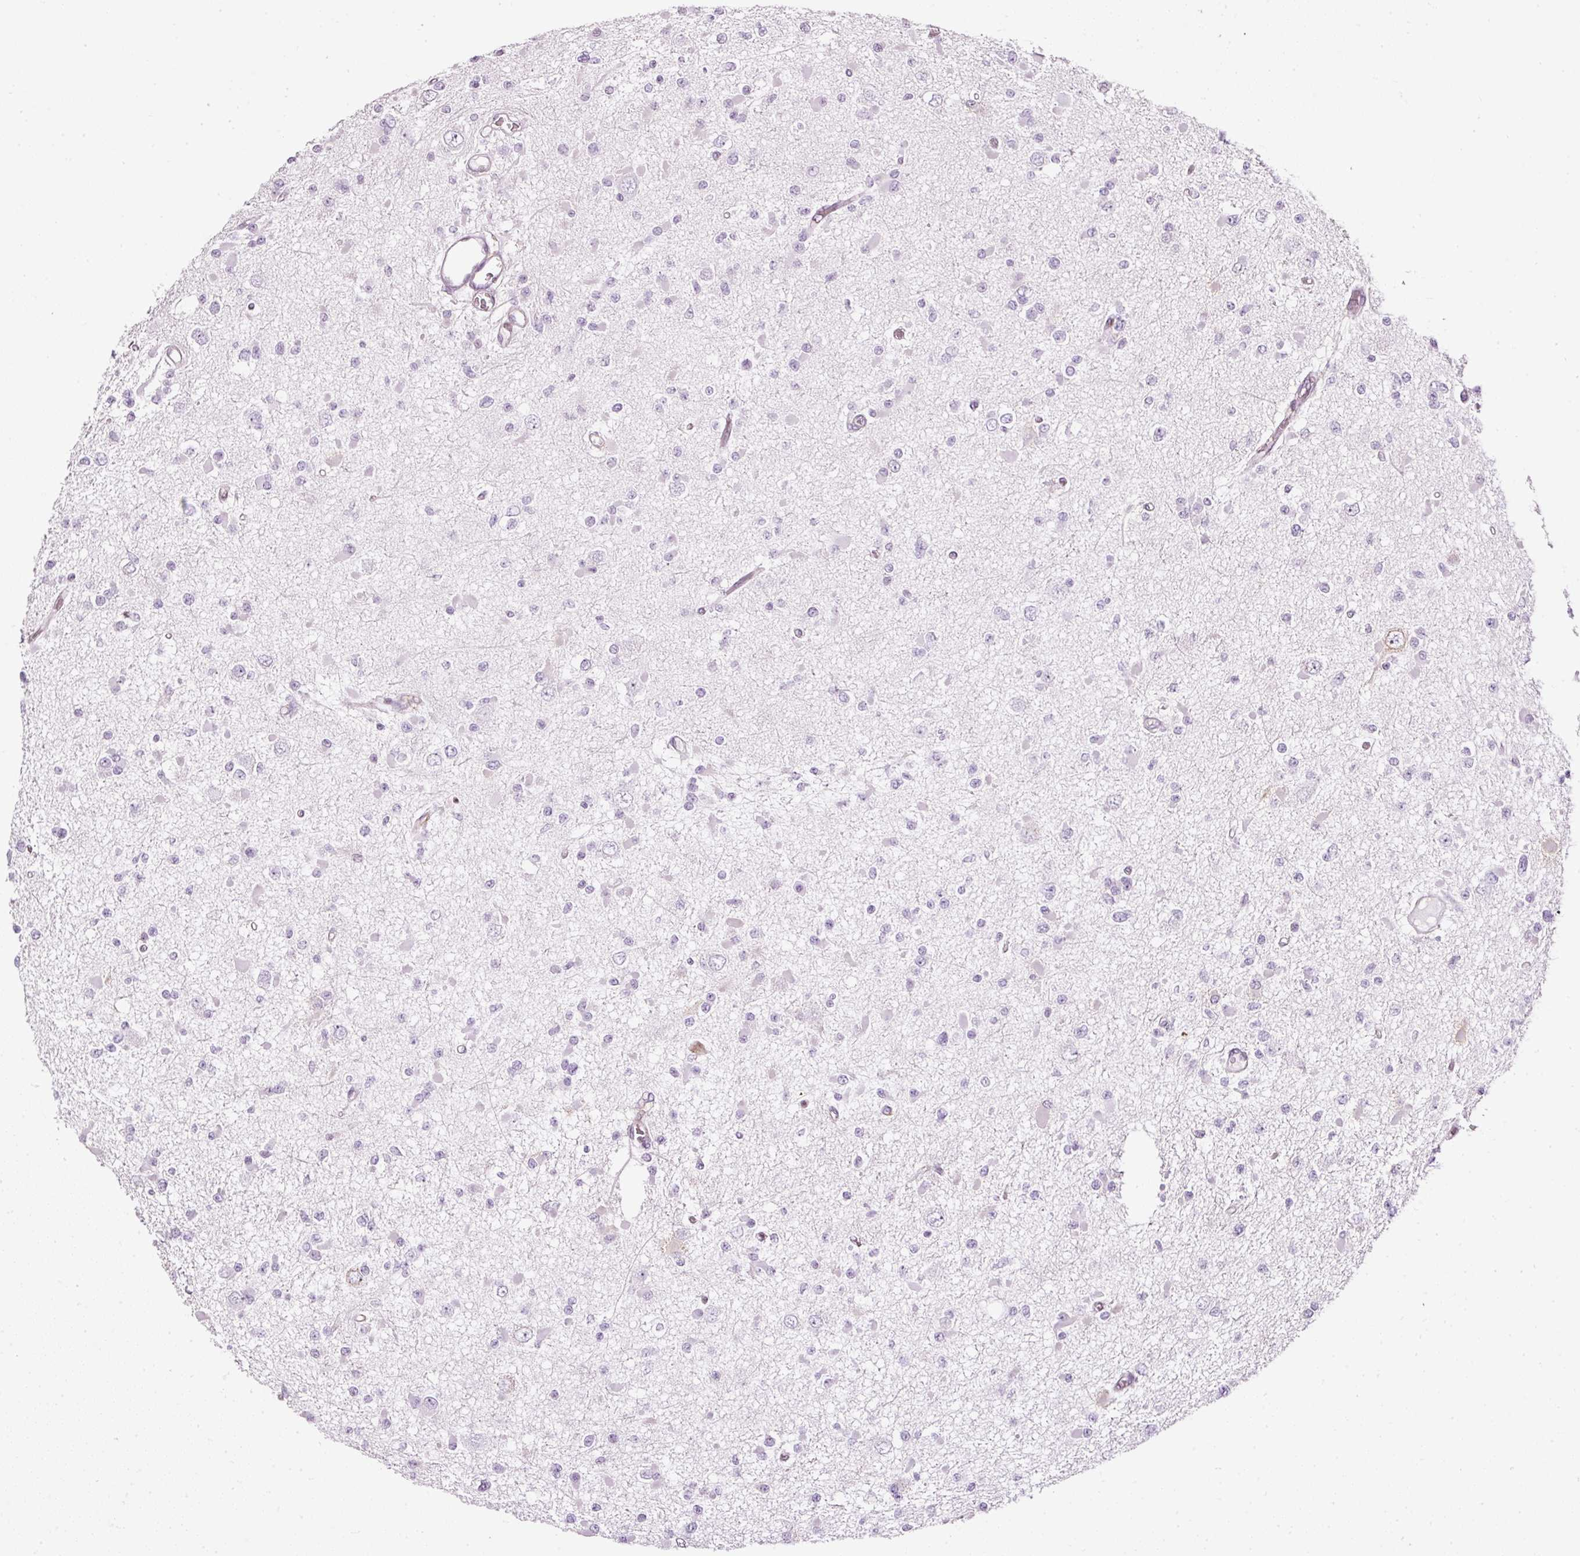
{"staining": {"intensity": "negative", "quantity": "none", "location": "none"}, "tissue": "glioma", "cell_type": "Tumor cells", "image_type": "cancer", "snomed": [{"axis": "morphology", "description": "Glioma, malignant, Low grade"}, {"axis": "topography", "description": "Brain"}], "caption": "The immunohistochemistry micrograph has no significant positivity in tumor cells of malignant low-grade glioma tissue. (Immunohistochemistry (ihc), brightfield microscopy, high magnification).", "gene": "SCNM1", "patient": {"sex": "female", "age": 22}}